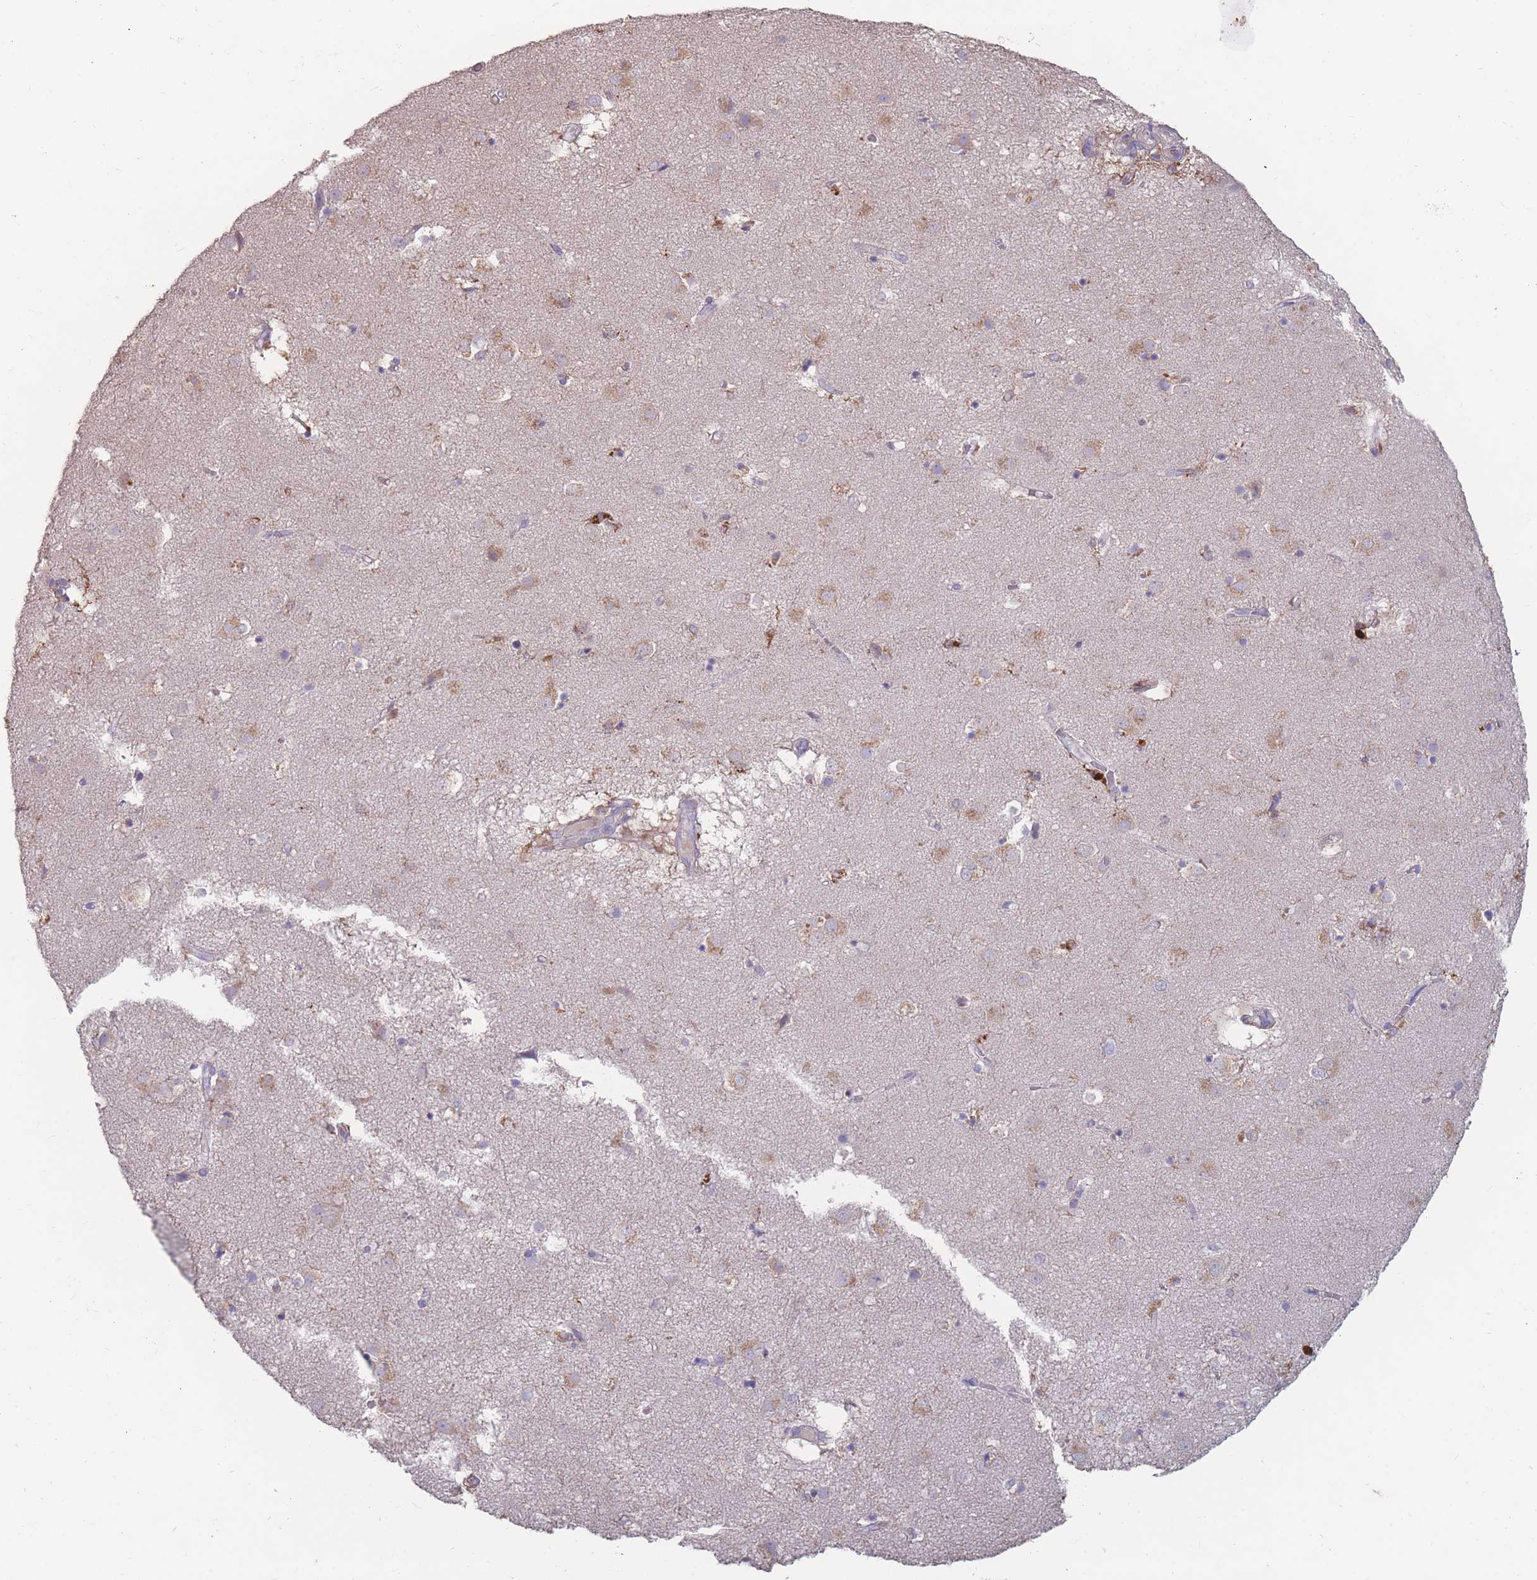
{"staining": {"intensity": "negative", "quantity": "none", "location": "none"}, "tissue": "caudate", "cell_type": "Glial cells", "image_type": "normal", "snomed": [{"axis": "morphology", "description": "Normal tissue, NOS"}, {"axis": "topography", "description": "Lateral ventricle wall"}], "caption": "The micrograph displays no significant expression in glial cells of caudate. Nuclei are stained in blue.", "gene": "CD33", "patient": {"sex": "male", "age": 70}}